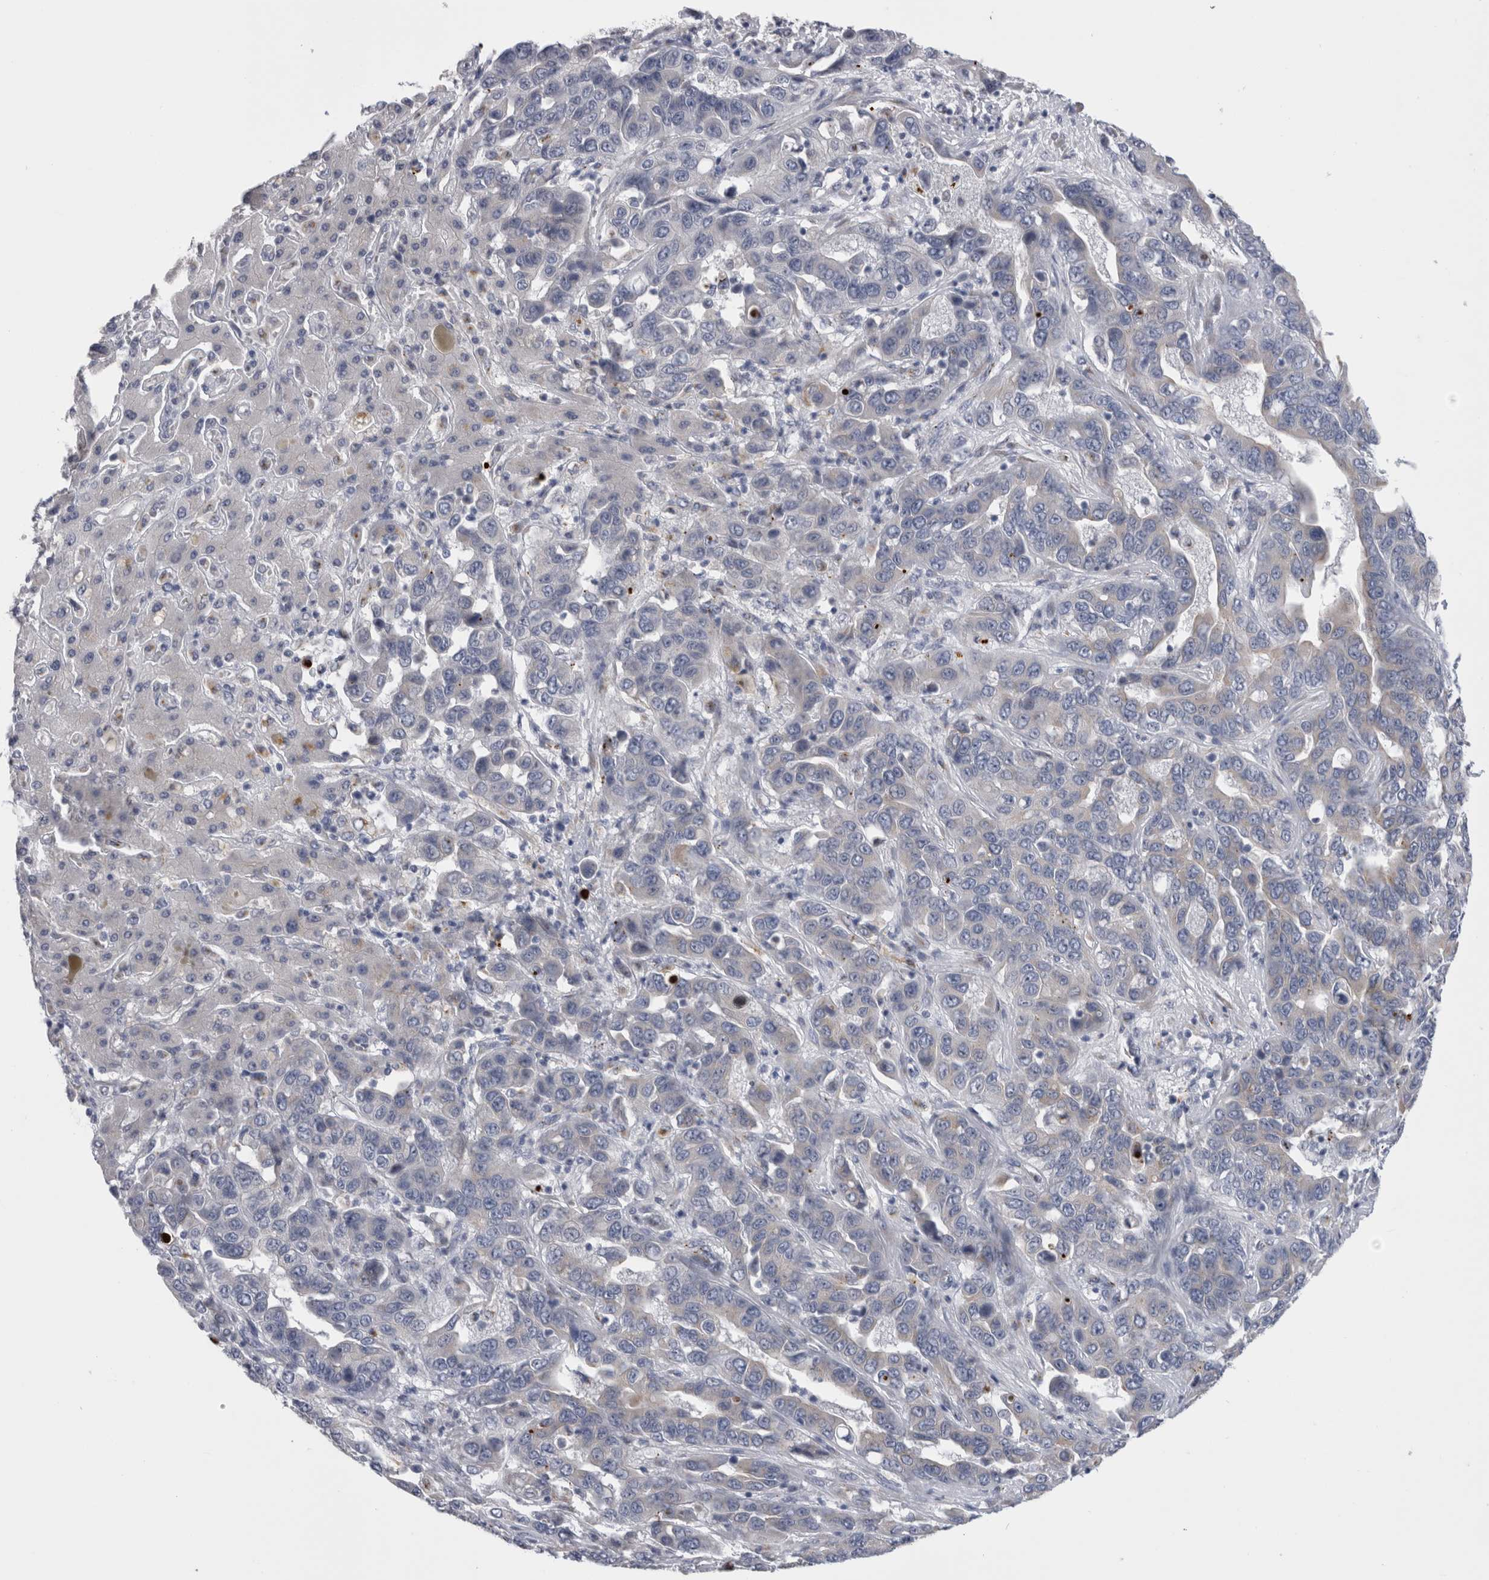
{"staining": {"intensity": "weak", "quantity": "<25%", "location": "cytoplasmic/membranous"}, "tissue": "liver cancer", "cell_type": "Tumor cells", "image_type": "cancer", "snomed": [{"axis": "morphology", "description": "Cholangiocarcinoma"}, {"axis": "topography", "description": "Liver"}], "caption": "Tumor cells show no significant expression in liver cancer (cholangiocarcinoma).", "gene": "AKAP9", "patient": {"sex": "female", "age": 52}}